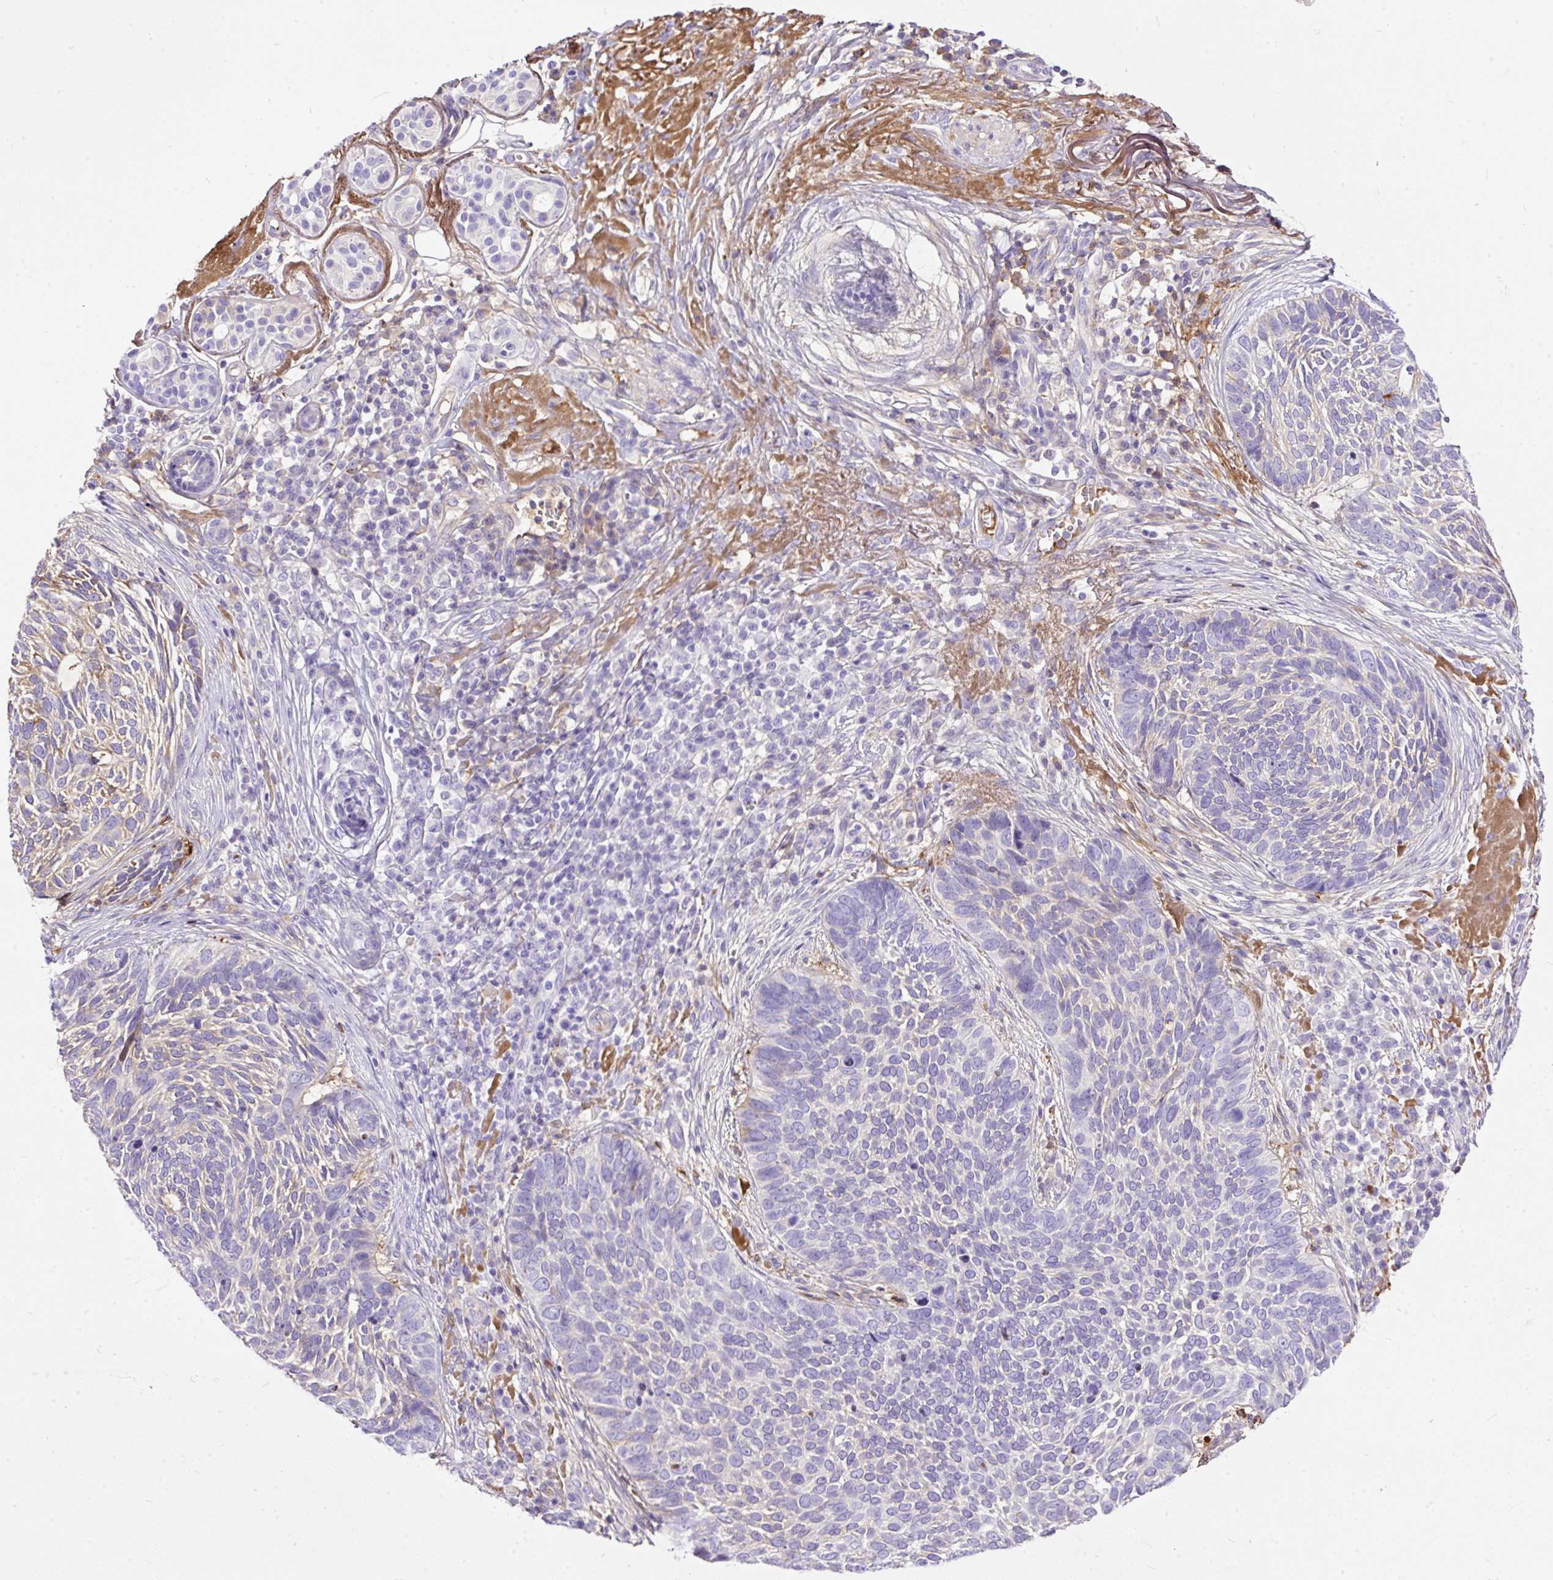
{"staining": {"intensity": "negative", "quantity": "none", "location": "none"}, "tissue": "skin cancer", "cell_type": "Tumor cells", "image_type": "cancer", "snomed": [{"axis": "morphology", "description": "Basal cell carcinoma"}, {"axis": "topography", "description": "Skin"}, {"axis": "topography", "description": "Skin of face"}], "caption": "IHC of human basal cell carcinoma (skin) demonstrates no staining in tumor cells.", "gene": "CLEC3B", "patient": {"sex": "female", "age": 95}}